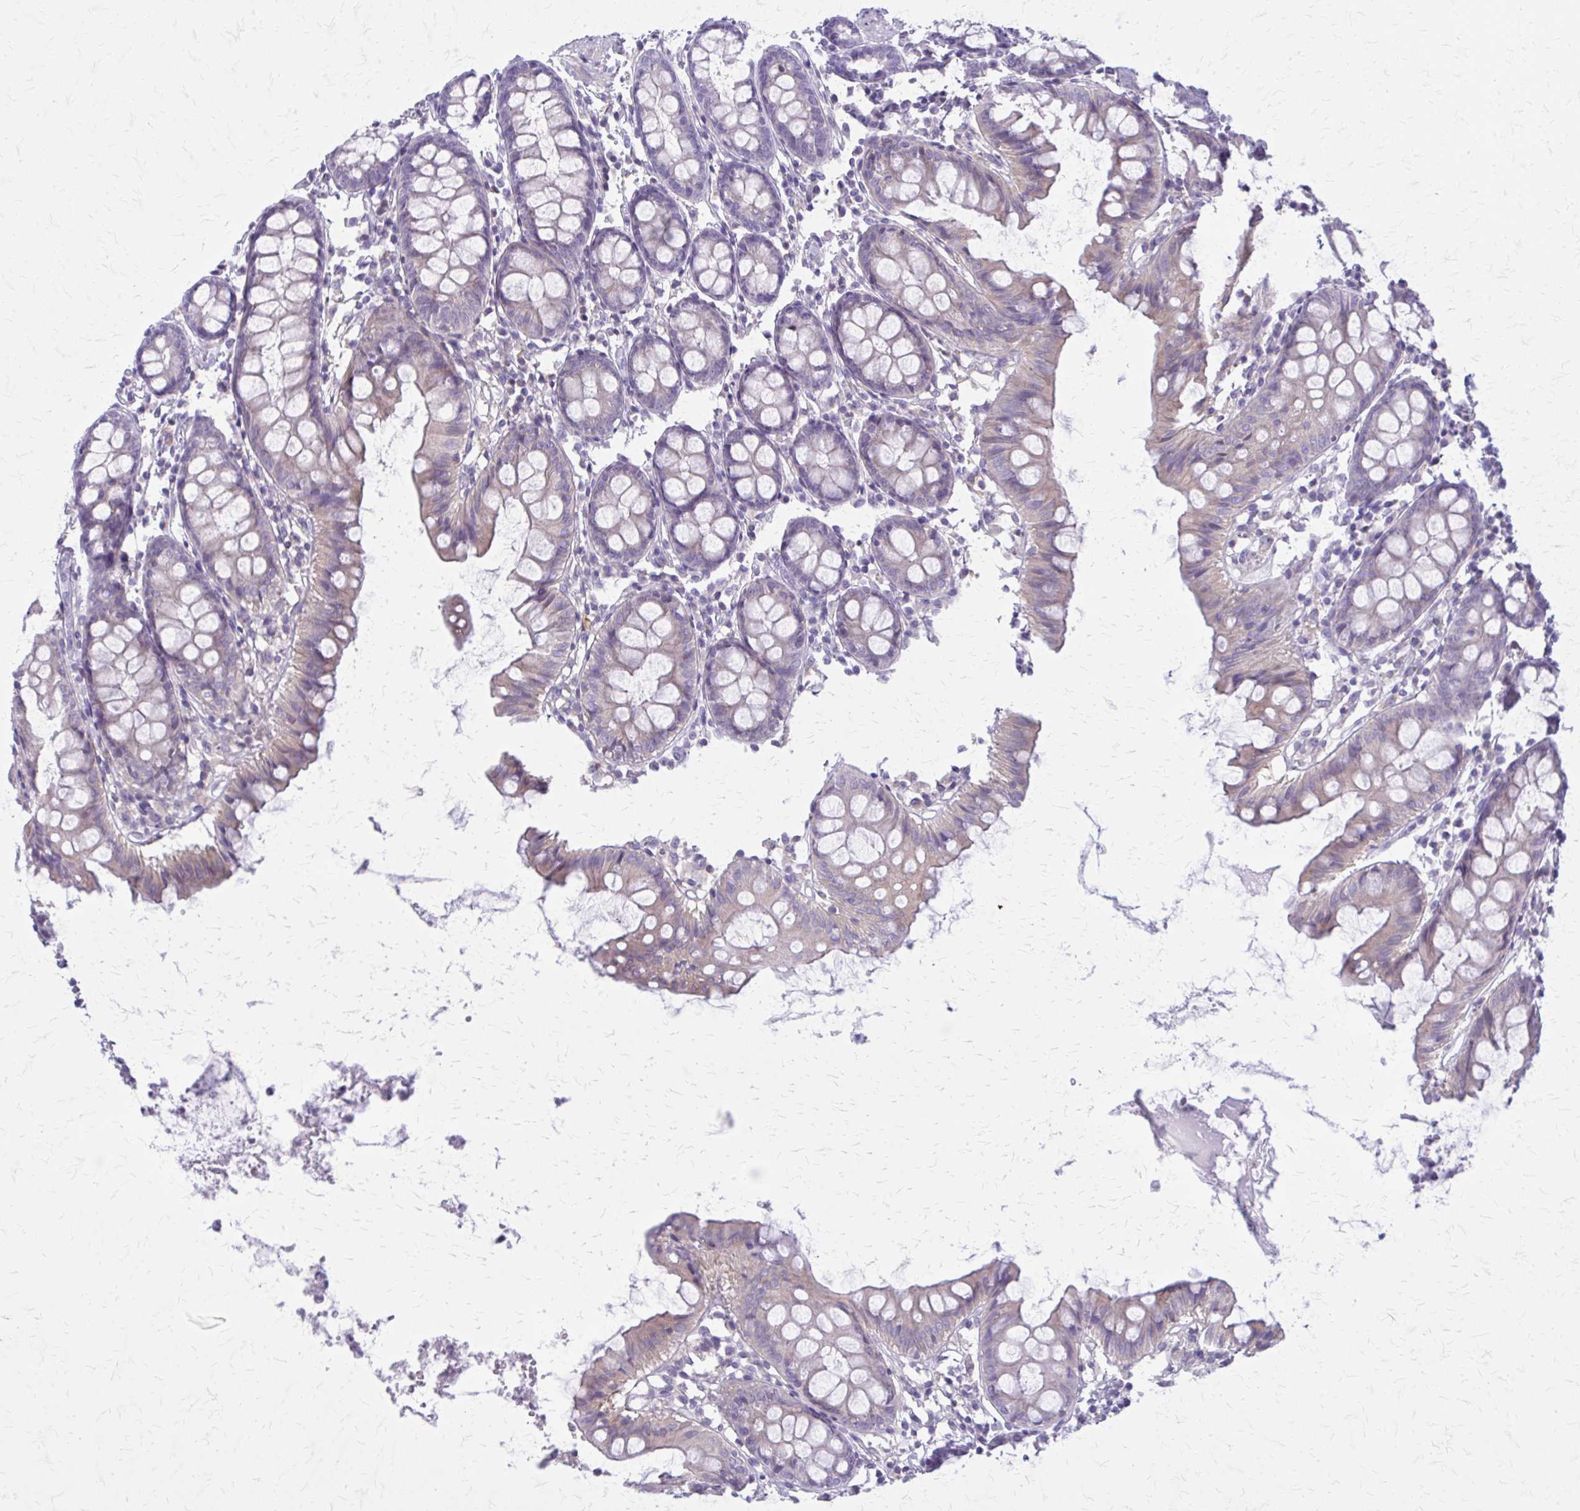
{"staining": {"intensity": "negative", "quantity": "none", "location": "none"}, "tissue": "colon", "cell_type": "Endothelial cells", "image_type": "normal", "snomed": [{"axis": "morphology", "description": "Normal tissue, NOS"}, {"axis": "topography", "description": "Colon"}], "caption": "DAB immunohistochemical staining of unremarkable human colon shows no significant expression in endothelial cells. (DAB (3,3'-diaminobenzidine) immunohistochemistry, high magnification).", "gene": "PITPNM1", "patient": {"sex": "female", "age": 84}}